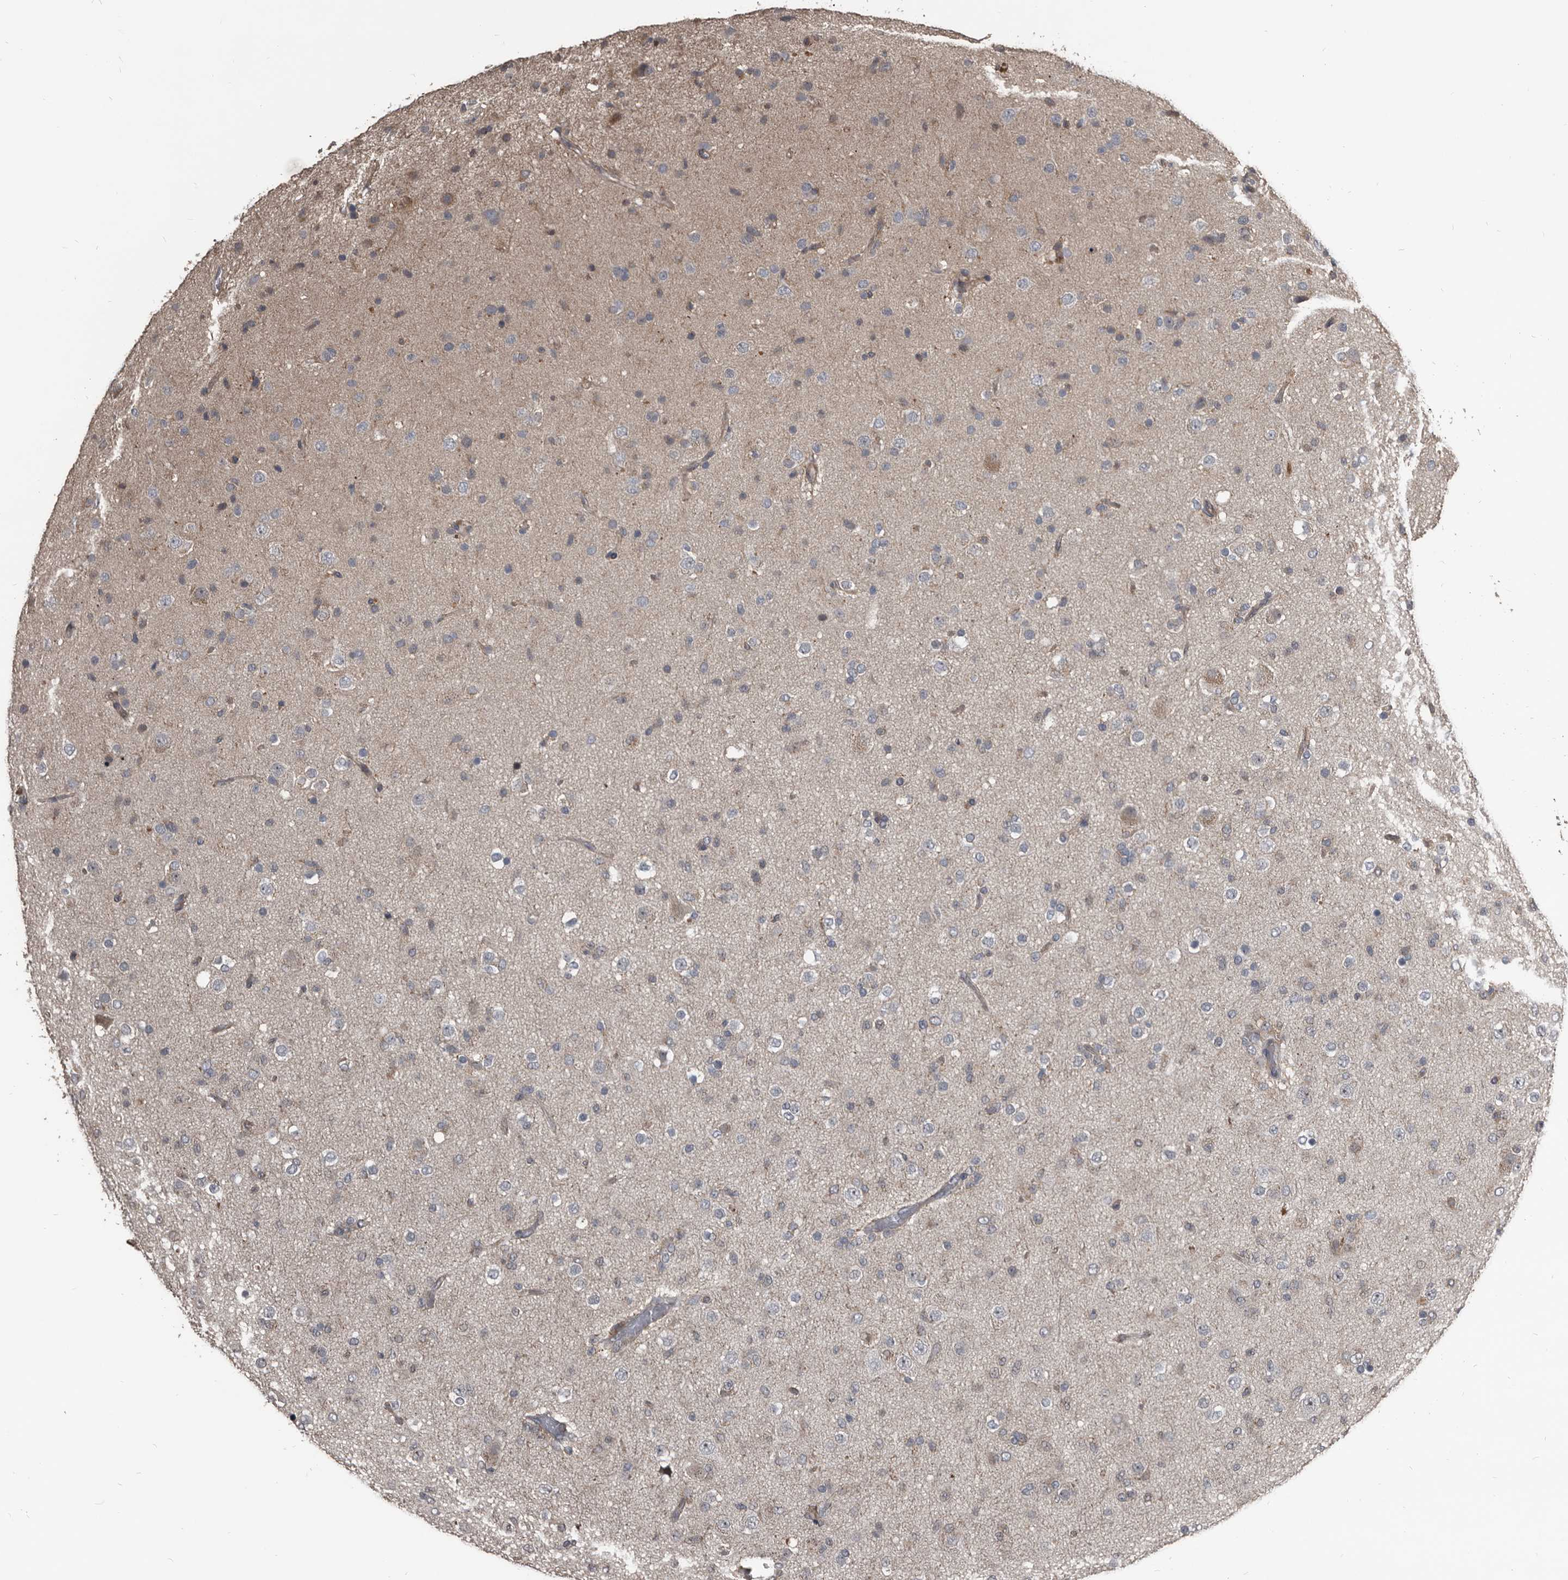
{"staining": {"intensity": "weak", "quantity": "<25%", "location": "cytoplasmic/membranous"}, "tissue": "glioma", "cell_type": "Tumor cells", "image_type": "cancer", "snomed": [{"axis": "morphology", "description": "Glioma, malignant, Low grade"}, {"axis": "topography", "description": "Brain"}], "caption": "Immunohistochemistry (IHC) micrograph of neoplastic tissue: human glioma stained with DAB (3,3'-diaminobenzidine) exhibits no significant protein positivity in tumor cells. Brightfield microscopy of immunohistochemistry (IHC) stained with DAB (3,3'-diaminobenzidine) (brown) and hematoxylin (blue), captured at high magnification.", "gene": "DHPS", "patient": {"sex": "male", "age": 65}}